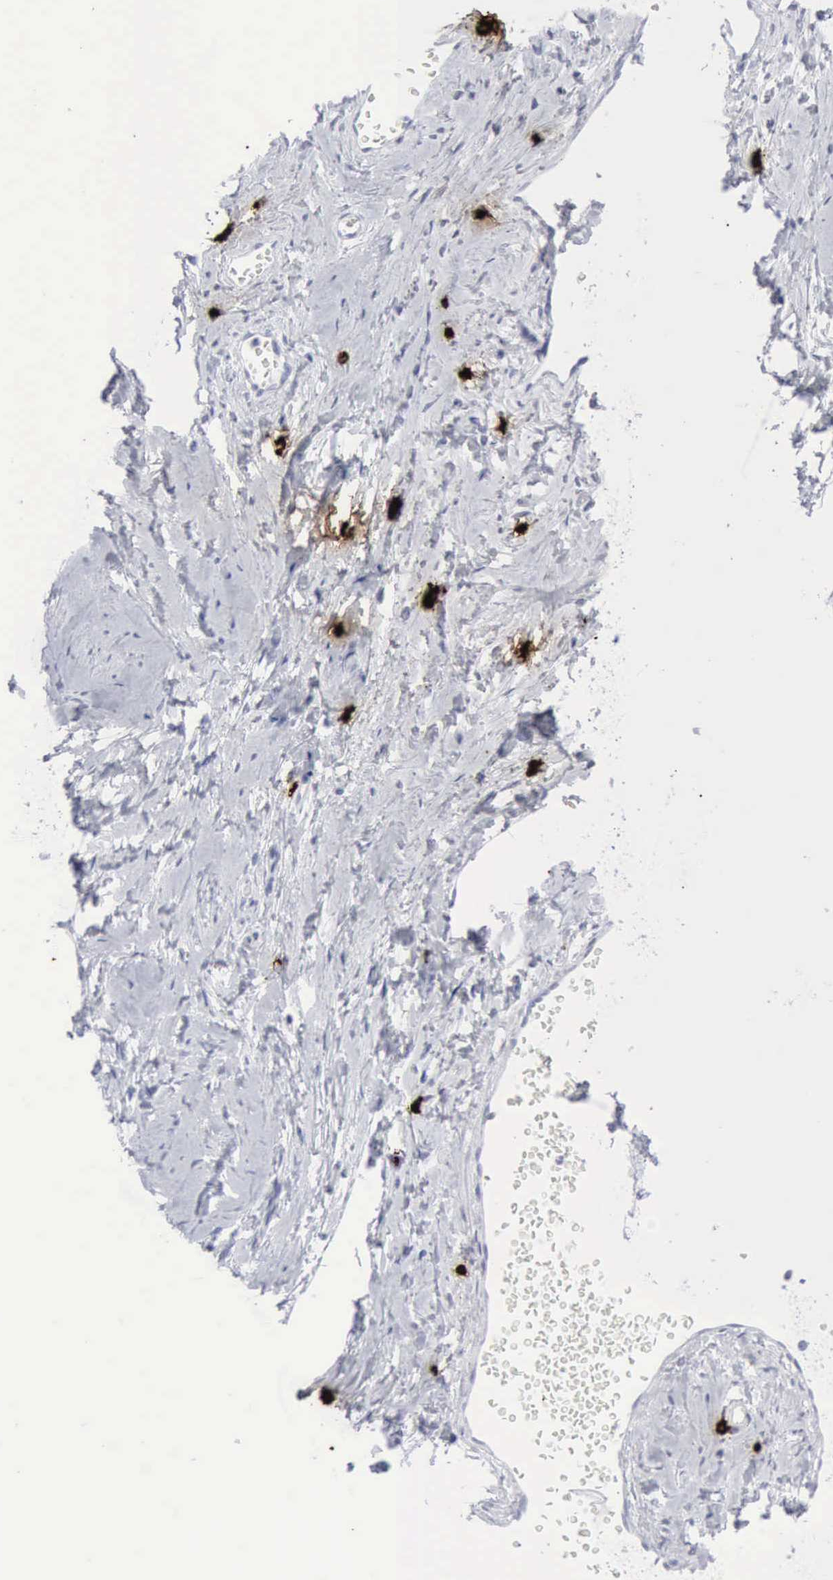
{"staining": {"intensity": "negative", "quantity": "none", "location": "none"}, "tissue": "cervix", "cell_type": "Glandular cells", "image_type": "normal", "snomed": [{"axis": "morphology", "description": "Normal tissue, NOS"}, {"axis": "topography", "description": "Cervix"}], "caption": "This is an immunohistochemistry (IHC) micrograph of unremarkable human cervix. There is no expression in glandular cells.", "gene": "CMA1", "patient": {"sex": "female", "age": 40}}